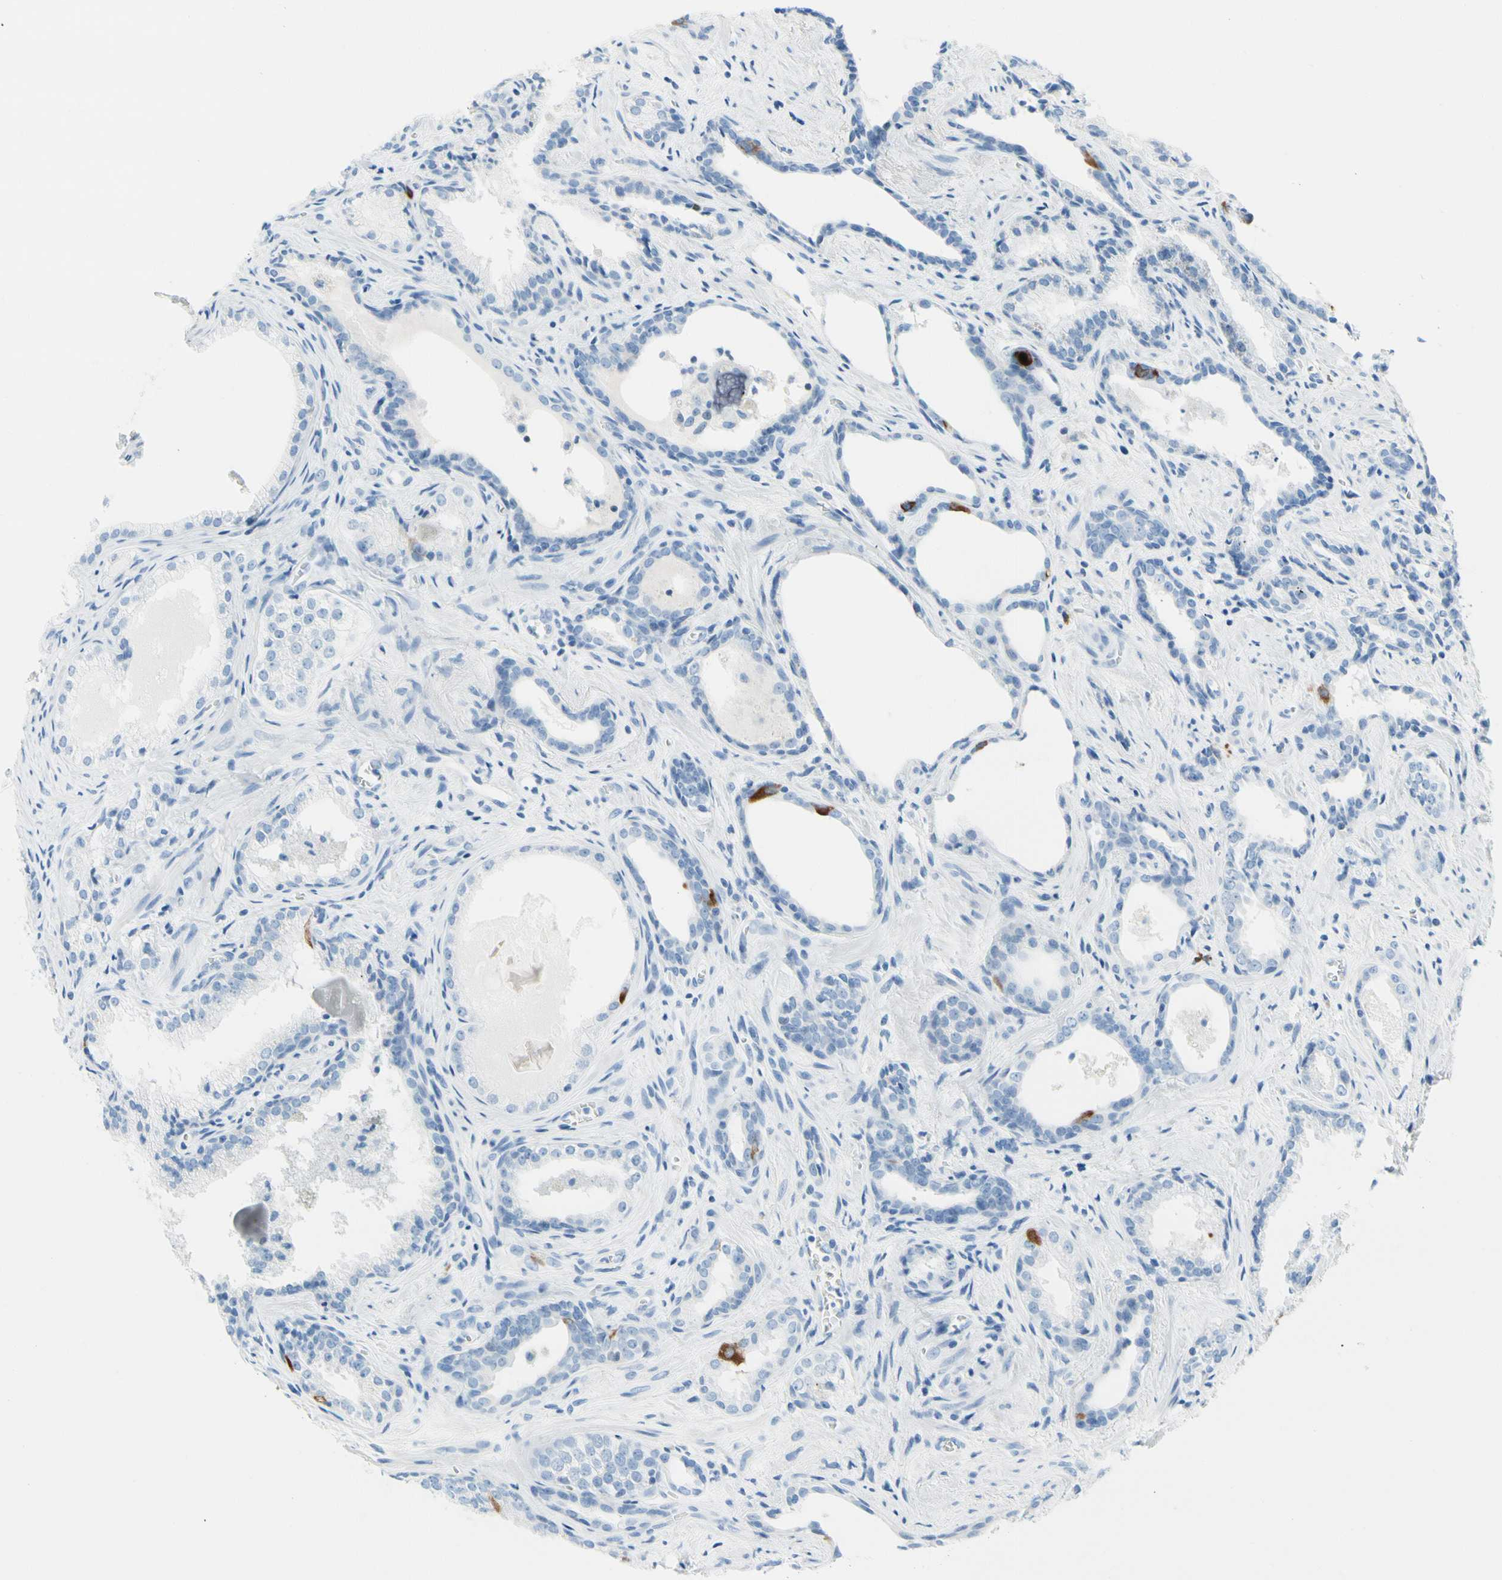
{"staining": {"intensity": "negative", "quantity": "none", "location": "none"}, "tissue": "prostate cancer", "cell_type": "Tumor cells", "image_type": "cancer", "snomed": [{"axis": "morphology", "description": "Adenocarcinoma, Low grade"}, {"axis": "topography", "description": "Prostate"}], "caption": "High magnification brightfield microscopy of low-grade adenocarcinoma (prostate) stained with DAB (3,3'-diaminobenzidine) (brown) and counterstained with hematoxylin (blue): tumor cells show no significant positivity. (DAB (3,3'-diaminobenzidine) IHC with hematoxylin counter stain).", "gene": "TACC3", "patient": {"sex": "male", "age": 60}}